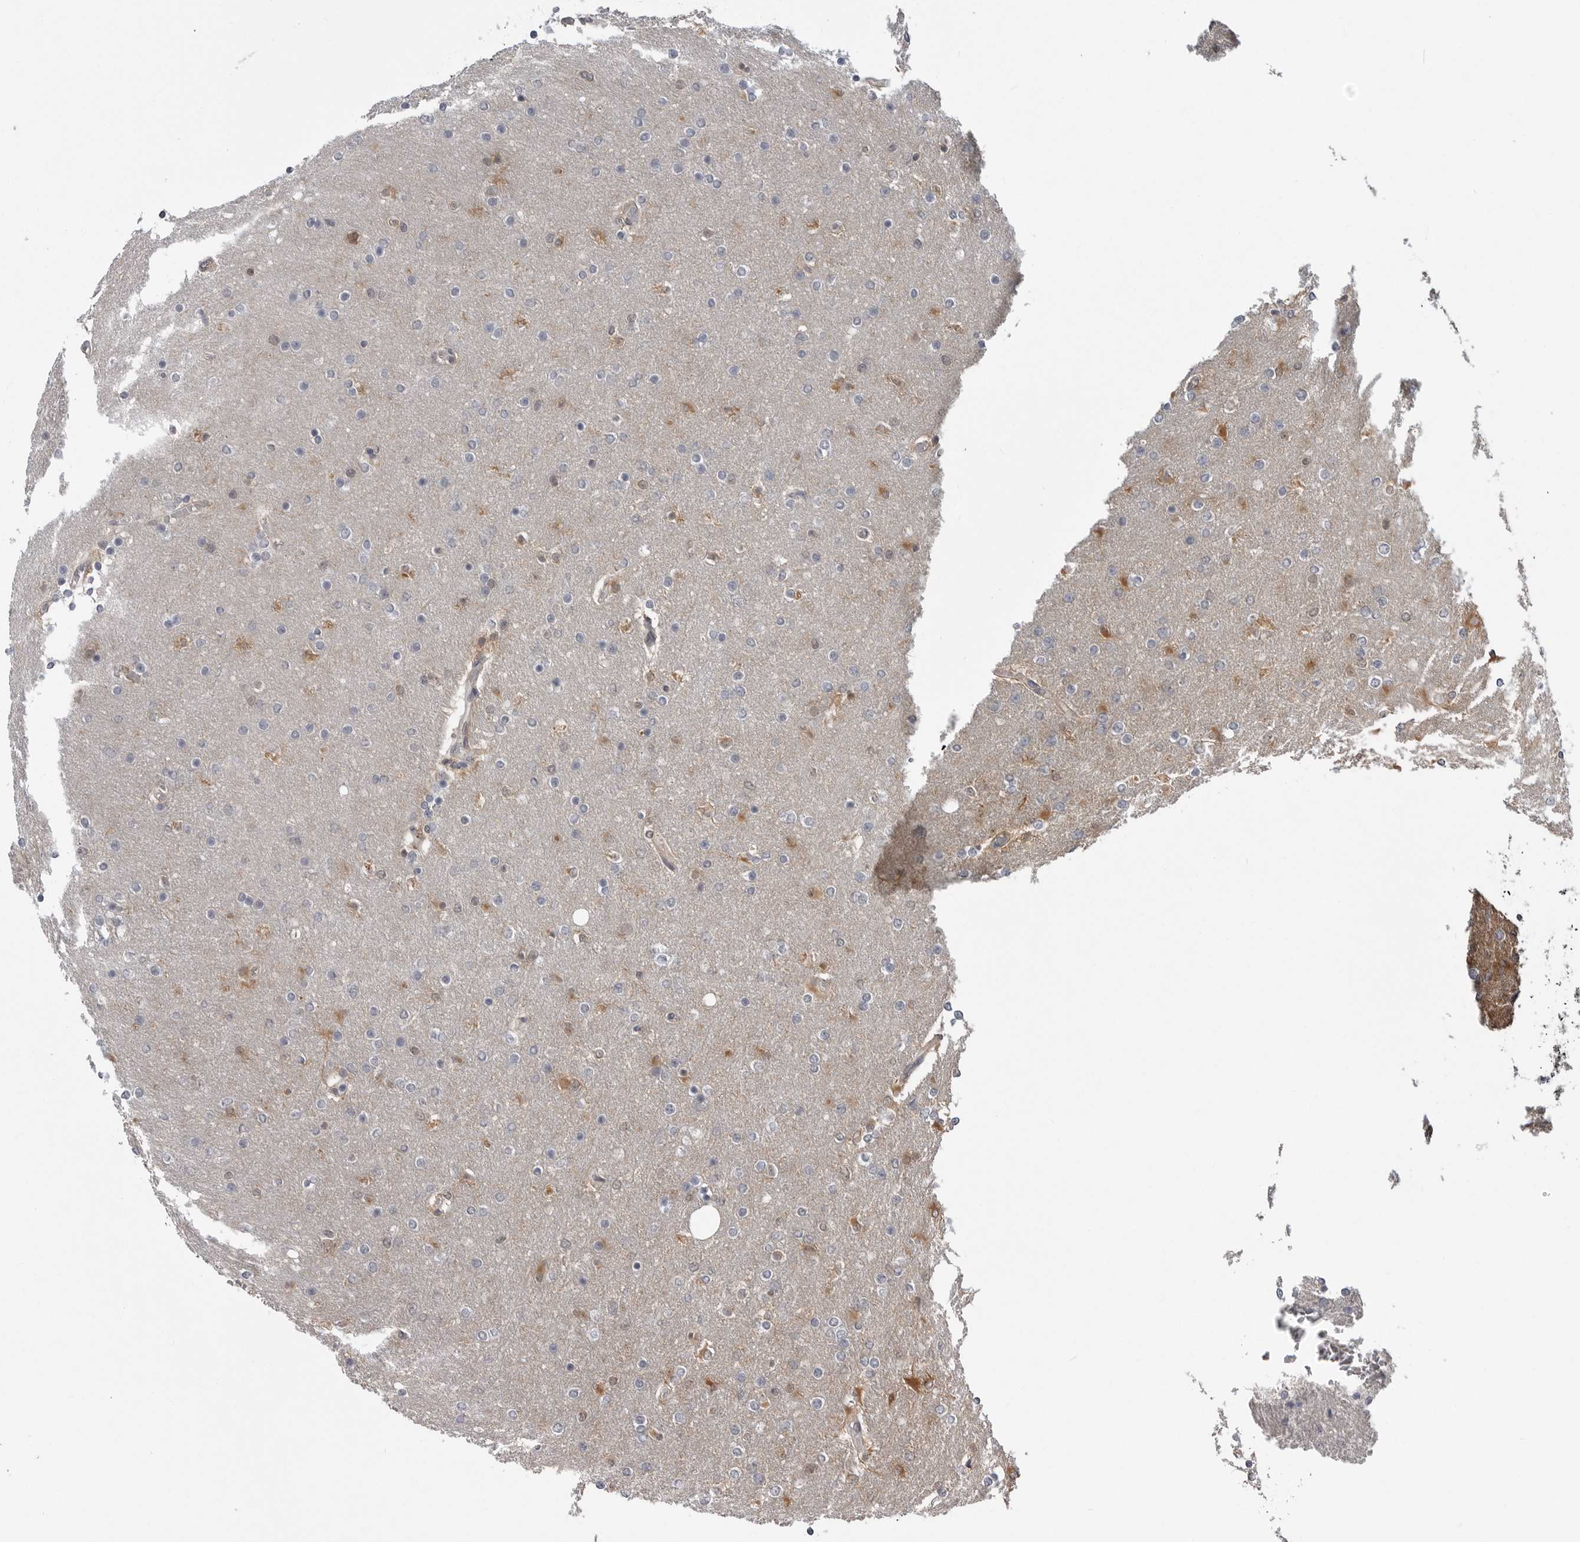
{"staining": {"intensity": "weak", "quantity": "<25%", "location": "cytoplasmic/membranous"}, "tissue": "glioma", "cell_type": "Tumor cells", "image_type": "cancer", "snomed": [{"axis": "morphology", "description": "Glioma, malignant, High grade"}, {"axis": "topography", "description": "Cerebral cortex"}], "caption": "Malignant high-grade glioma was stained to show a protein in brown. There is no significant positivity in tumor cells. (Stains: DAB immunohistochemistry (IHC) with hematoxylin counter stain, Microscopy: brightfield microscopy at high magnification).", "gene": "PNPO", "patient": {"sex": "female", "age": 36}}